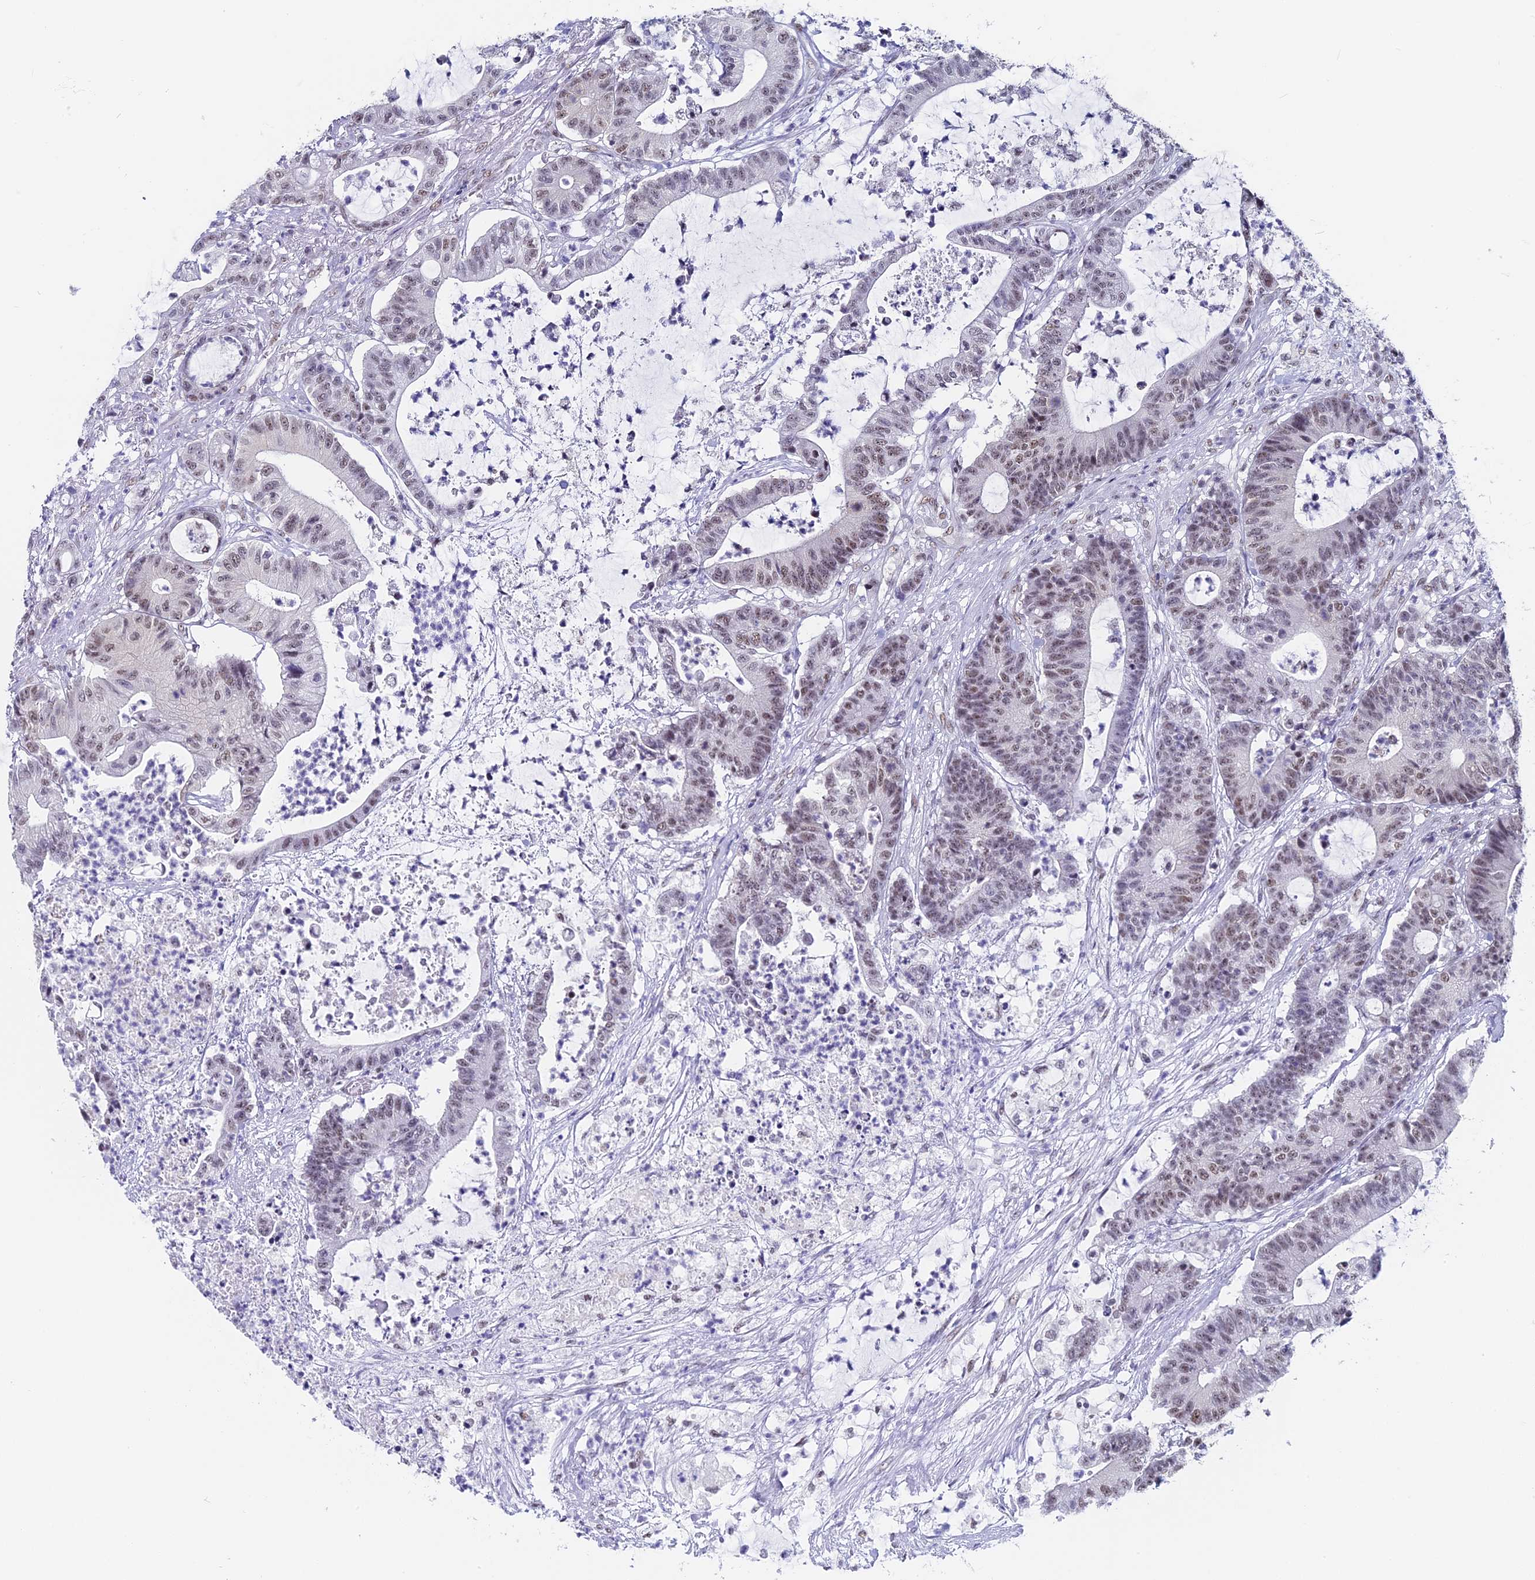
{"staining": {"intensity": "weak", "quantity": ">75%", "location": "nuclear"}, "tissue": "colorectal cancer", "cell_type": "Tumor cells", "image_type": "cancer", "snomed": [{"axis": "morphology", "description": "Adenocarcinoma, NOS"}, {"axis": "topography", "description": "Colon"}], "caption": "Immunohistochemical staining of colorectal cancer displays low levels of weak nuclear protein staining in approximately >75% of tumor cells.", "gene": "CD2BP2", "patient": {"sex": "female", "age": 84}}